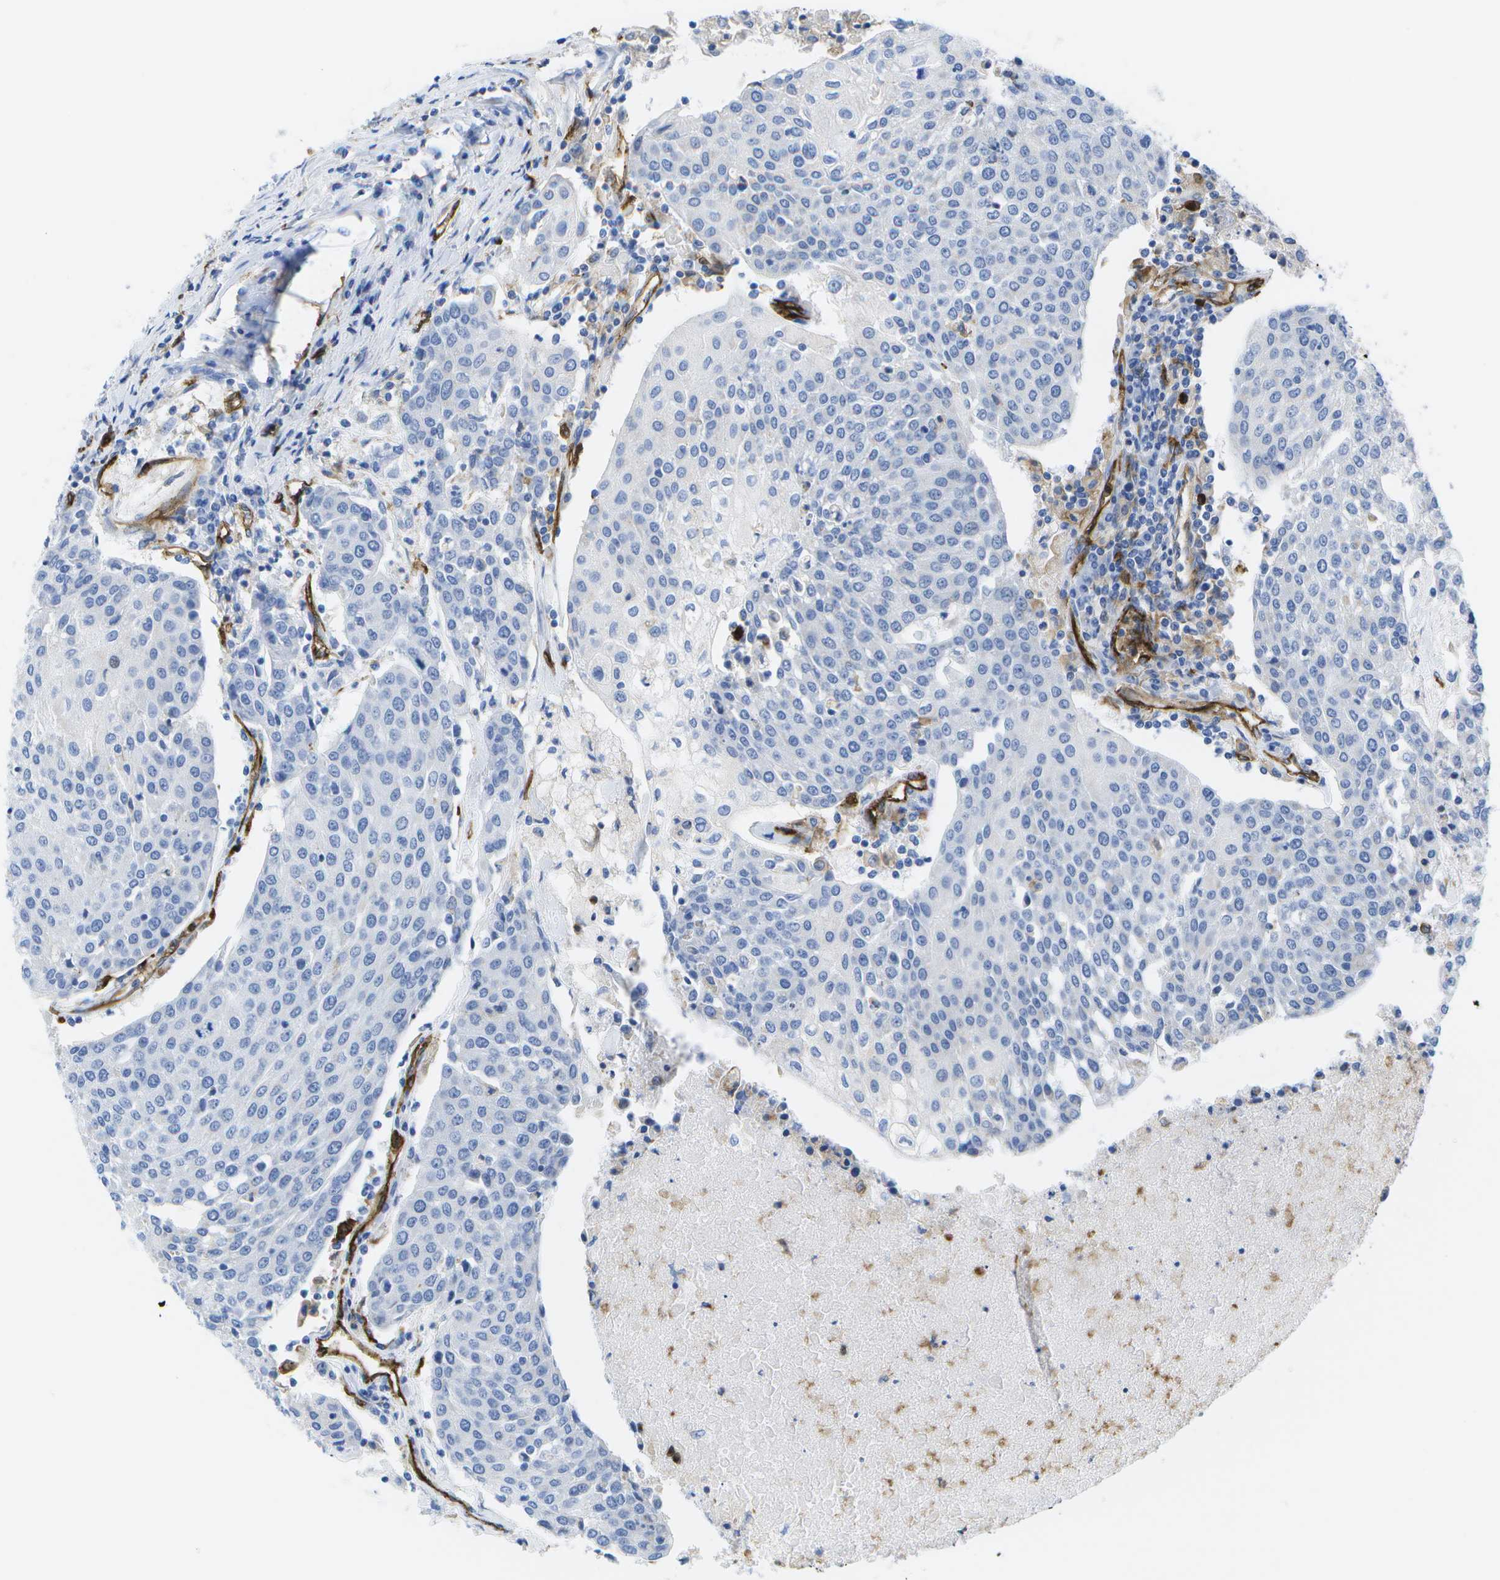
{"staining": {"intensity": "negative", "quantity": "none", "location": "none"}, "tissue": "urothelial cancer", "cell_type": "Tumor cells", "image_type": "cancer", "snomed": [{"axis": "morphology", "description": "Urothelial carcinoma, High grade"}, {"axis": "topography", "description": "Urinary bladder"}], "caption": "This is an IHC photomicrograph of urothelial cancer. There is no positivity in tumor cells.", "gene": "DYSF", "patient": {"sex": "female", "age": 85}}